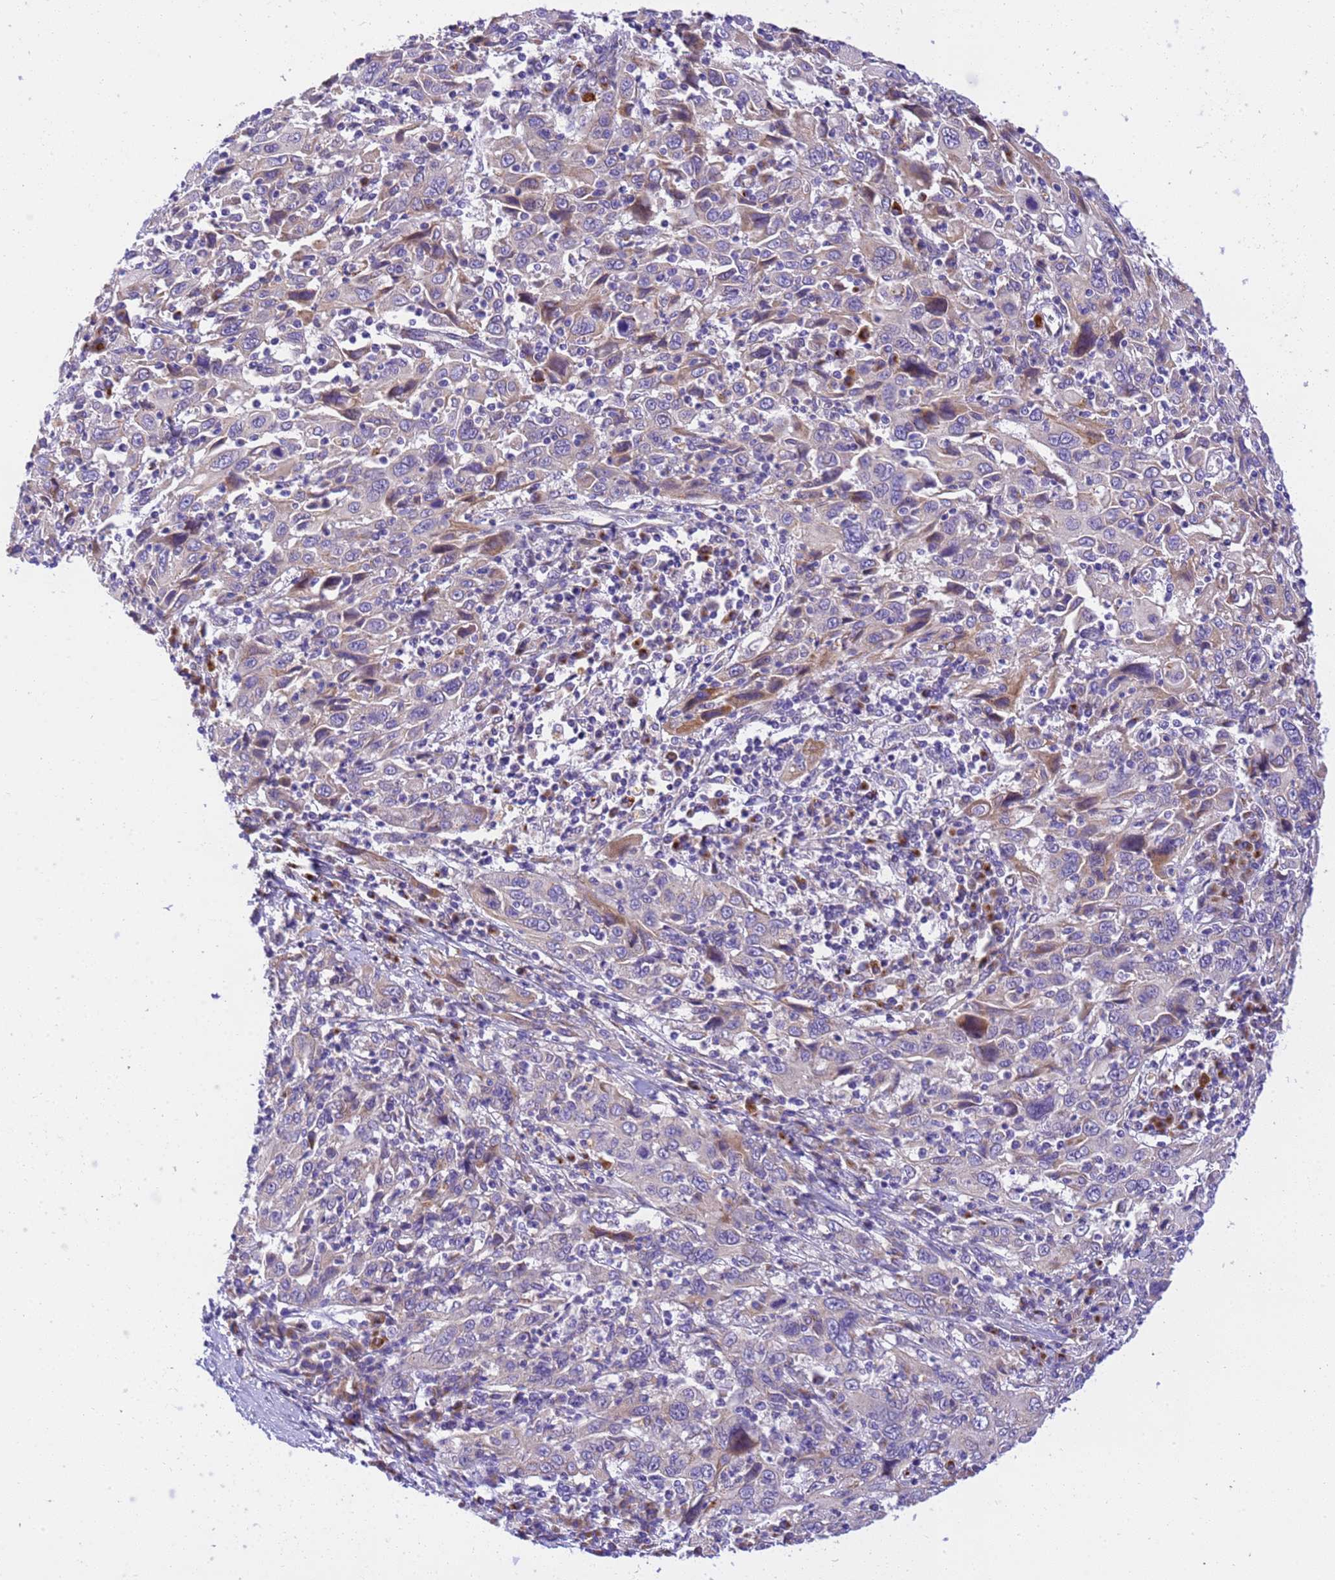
{"staining": {"intensity": "weak", "quantity": "<25%", "location": "cytoplasmic/membranous"}, "tissue": "cervical cancer", "cell_type": "Tumor cells", "image_type": "cancer", "snomed": [{"axis": "morphology", "description": "Squamous cell carcinoma, NOS"}, {"axis": "topography", "description": "Cervix"}], "caption": "The image shows no staining of tumor cells in cervical cancer (squamous cell carcinoma).", "gene": "RHBDD3", "patient": {"sex": "female", "age": 46}}